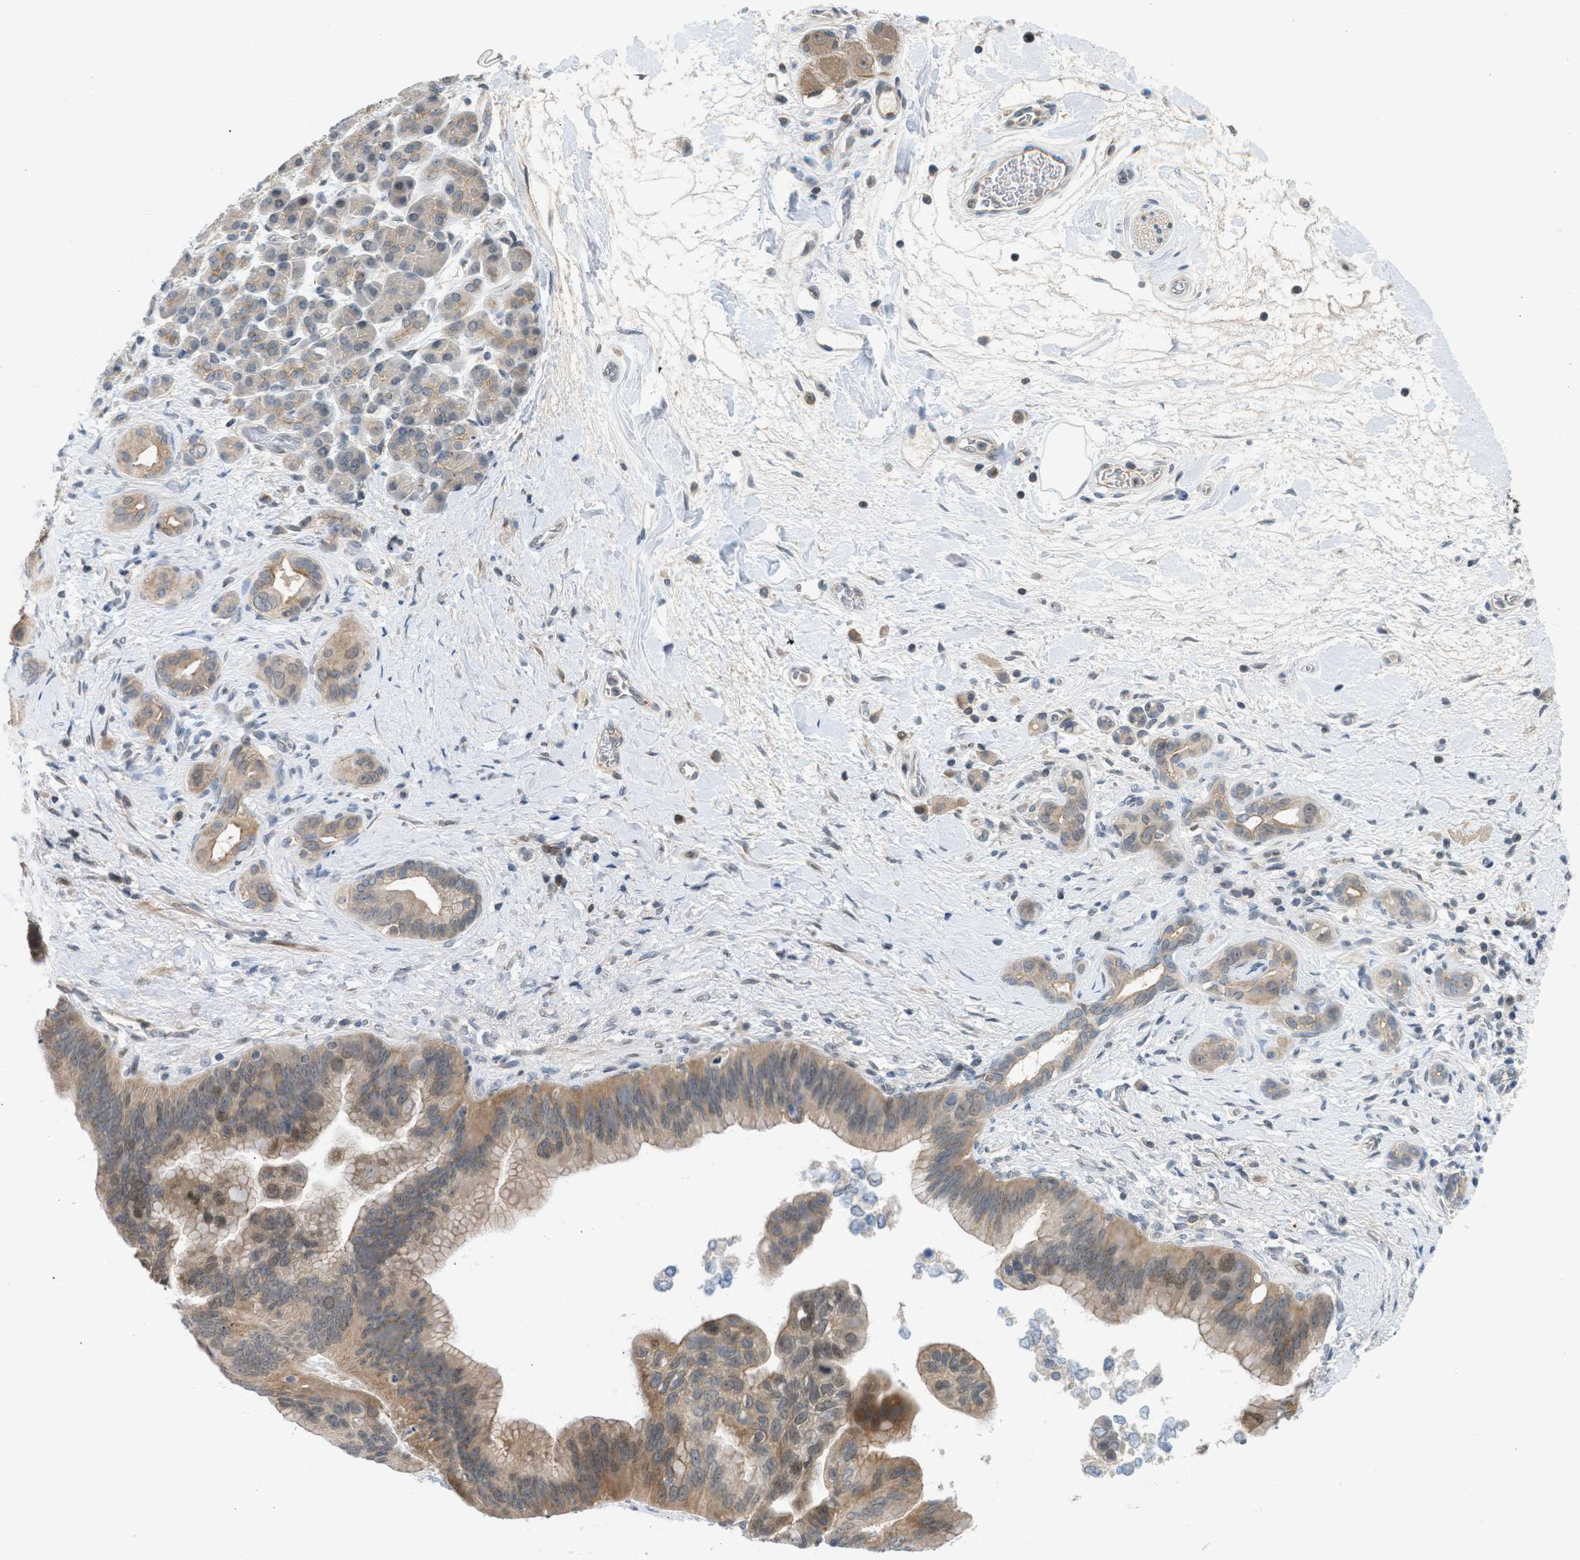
{"staining": {"intensity": "moderate", "quantity": ">75%", "location": "cytoplasmic/membranous,nuclear"}, "tissue": "pancreatic cancer", "cell_type": "Tumor cells", "image_type": "cancer", "snomed": [{"axis": "morphology", "description": "Adenocarcinoma, NOS"}, {"axis": "topography", "description": "Pancreas"}], "caption": "The histopathology image displays a brown stain indicating the presence of a protein in the cytoplasmic/membranous and nuclear of tumor cells in pancreatic cancer.", "gene": "TTBK2", "patient": {"sex": "male", "age": 55}}